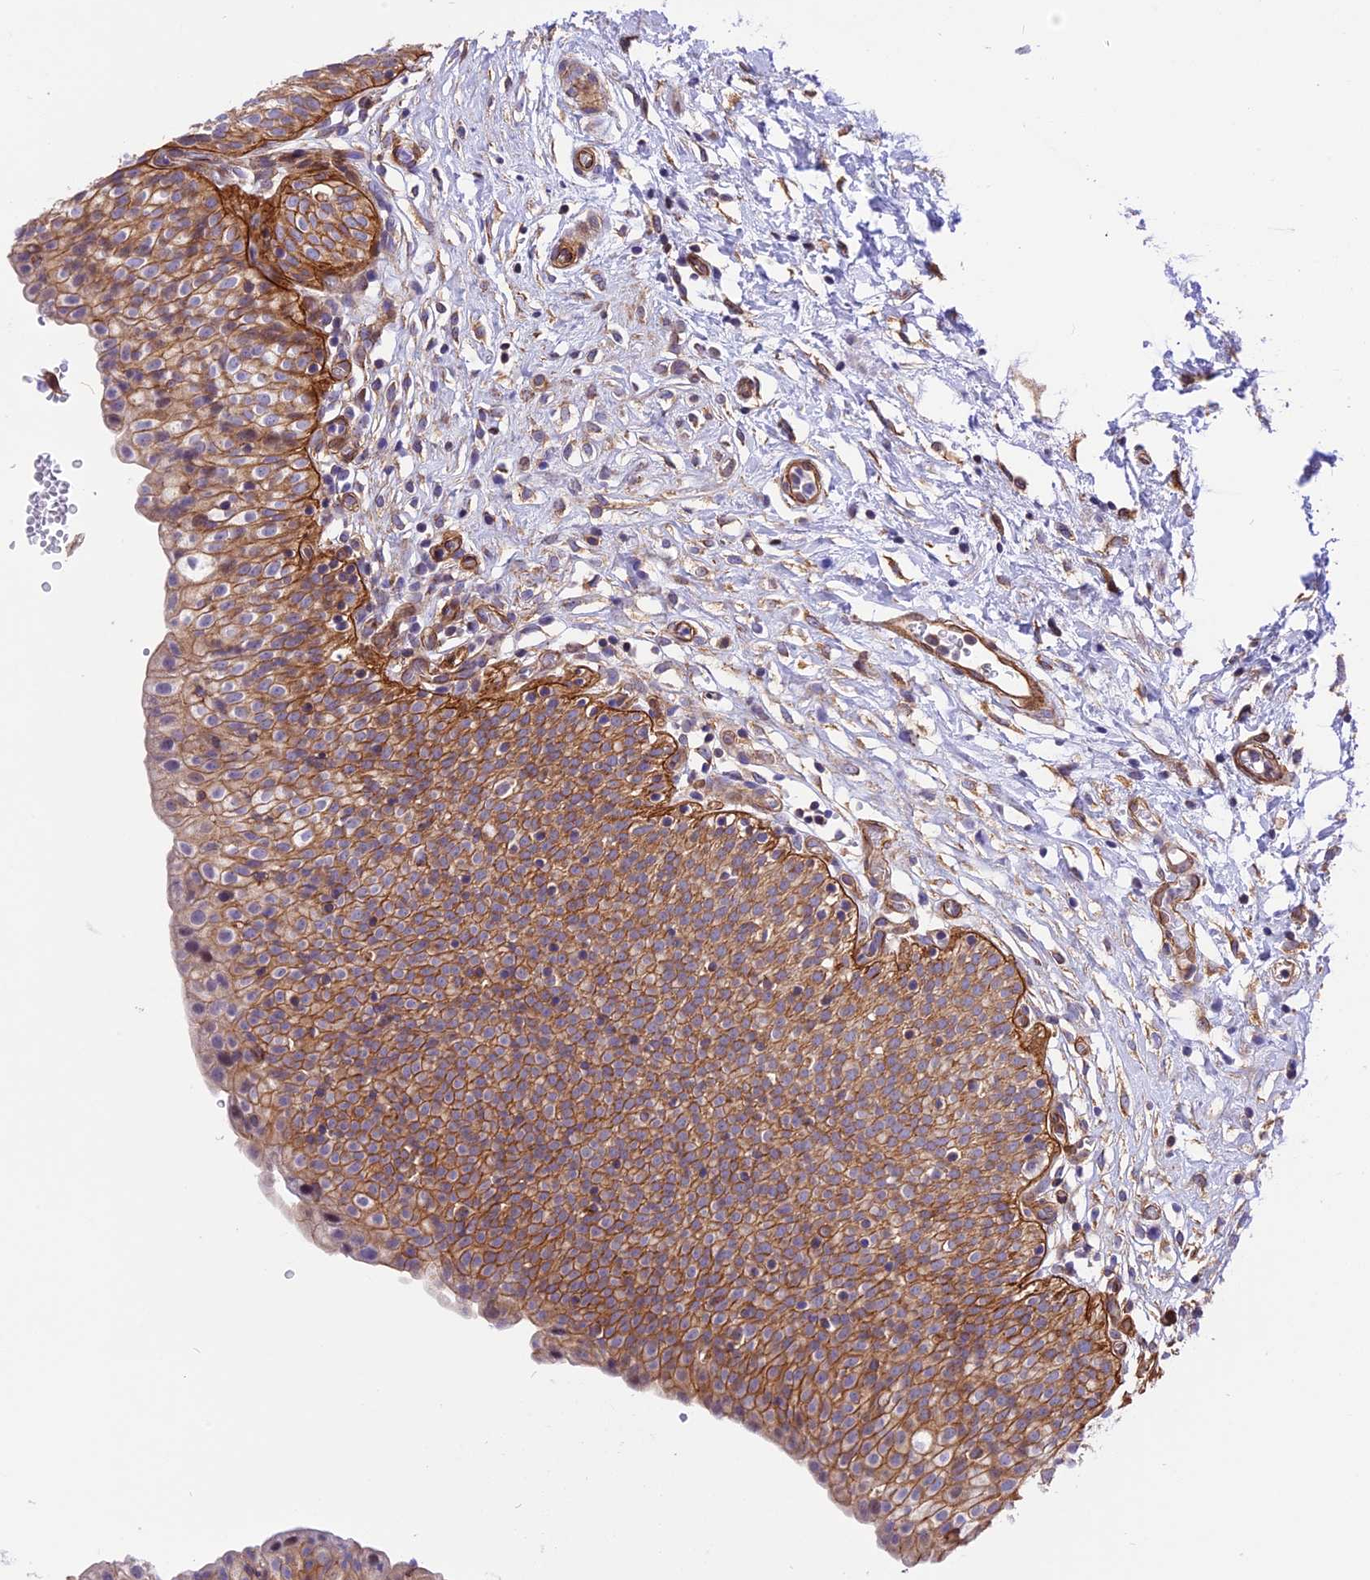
{"staining": {"intensity": "moderate", "quantity": ">75%", "location": "cytoplasmic/membranous"}, "tissue": "urinary bladder", "cell_type": "Urothelial cells", "image_type": "normal", "snomed": [{"axis": "morphology", "description": "Normal tissue, NOS"}, {"axis": "topography", "description": "Urinary bladder"}], "caption": "Unremarkable urinary bladder was stained to show a protein in brown. There is medium levels of moderate cytoplasmic/membranous expression in about >75% of urothelial cells.", "gene": "R3HDM4", "patient": {"sex": "male", "age": 55}}